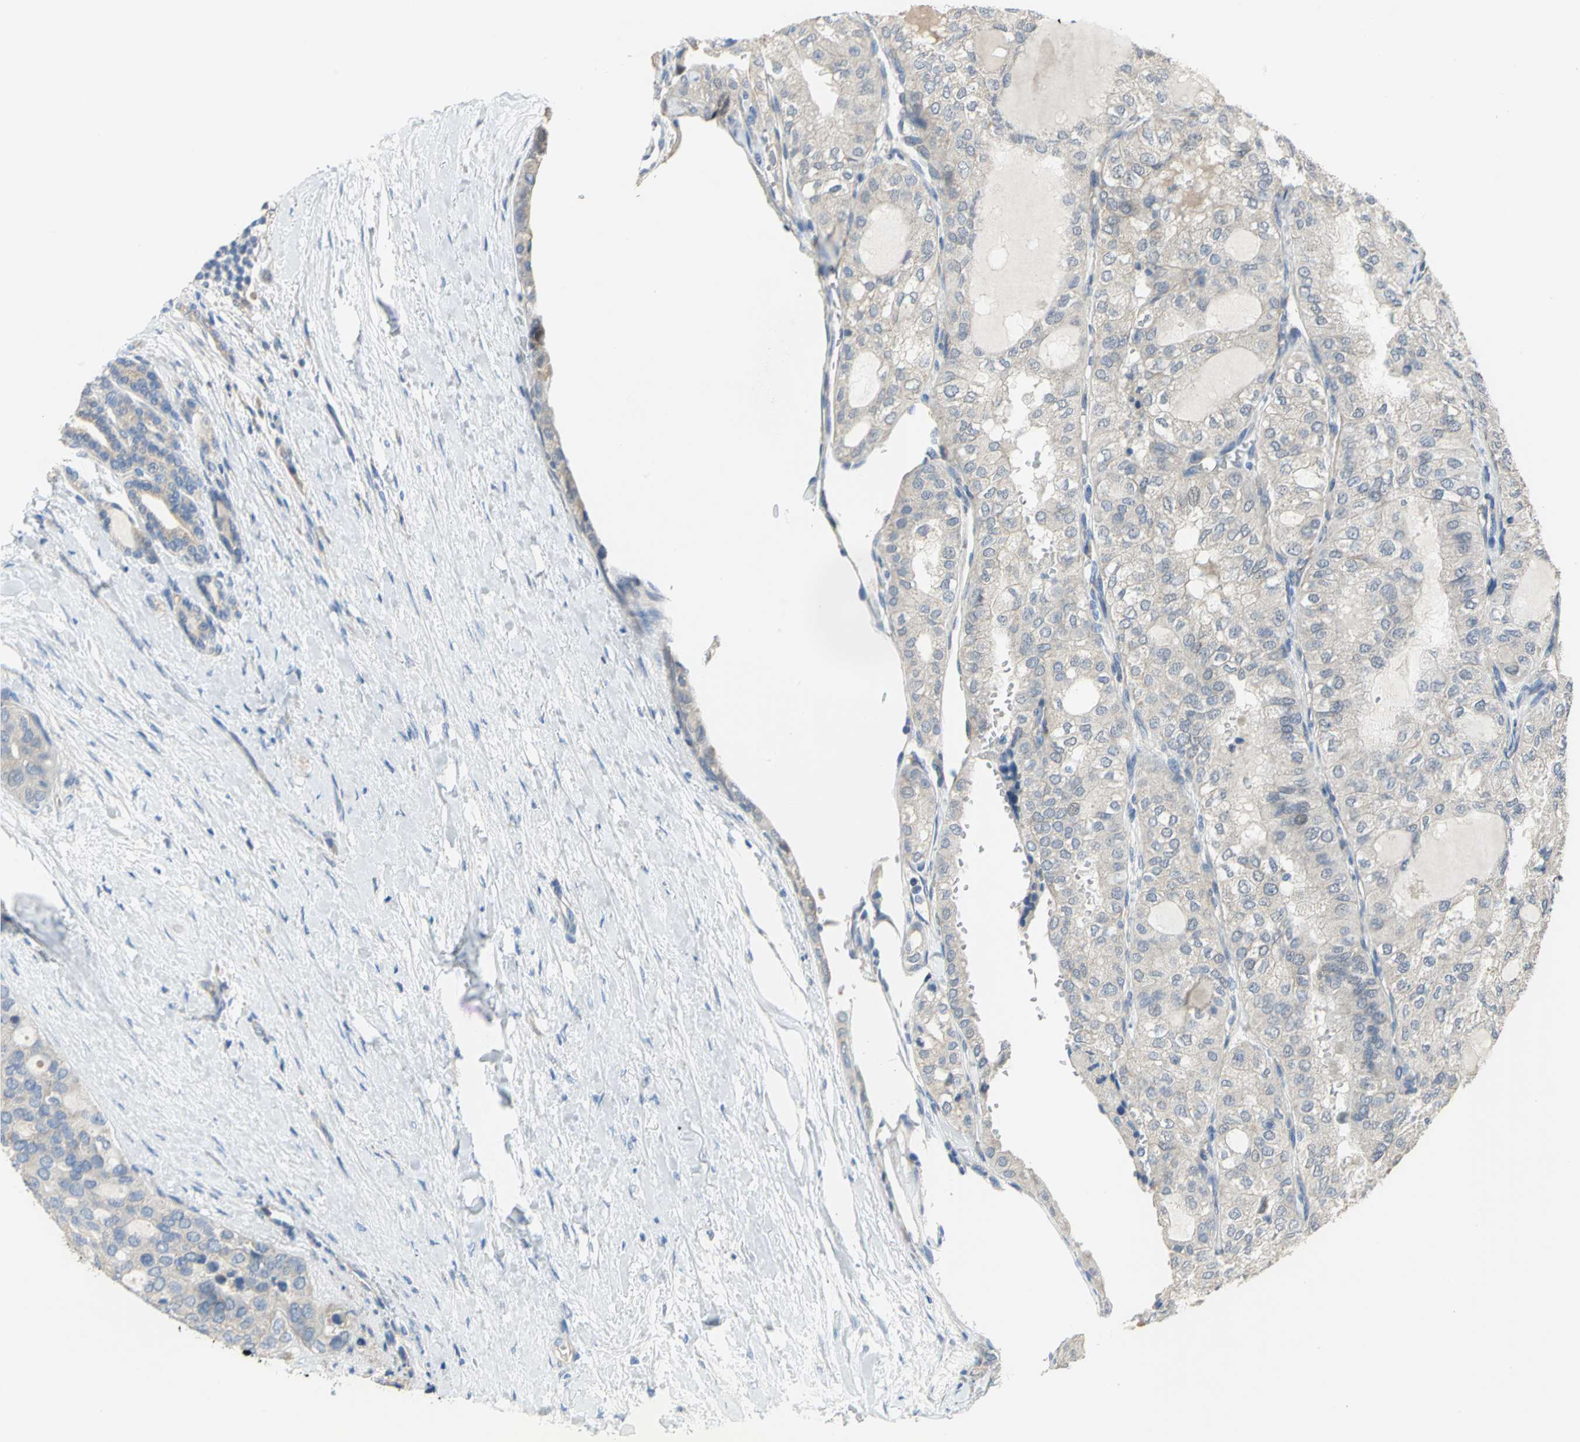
{"staining": {"intensity": "negative", "quantity": "none", "location": "none"}, "tissue": "thyroid cancer", "cell_type": "Tumor cells", "image_type": "cancer", "snomed": [{"axis": "morphology", "description": "Follicular adenoma carcinoma, NOS"}, {"axis": "topography", "description": "Thyroid gland"}], "caption": "Immunohistochemical staining of human thyroid cancer demonstrates no significant positivity in tumor cells.", "gene": "HTR1F", "patient": {"sex": "male", "age": 75}}